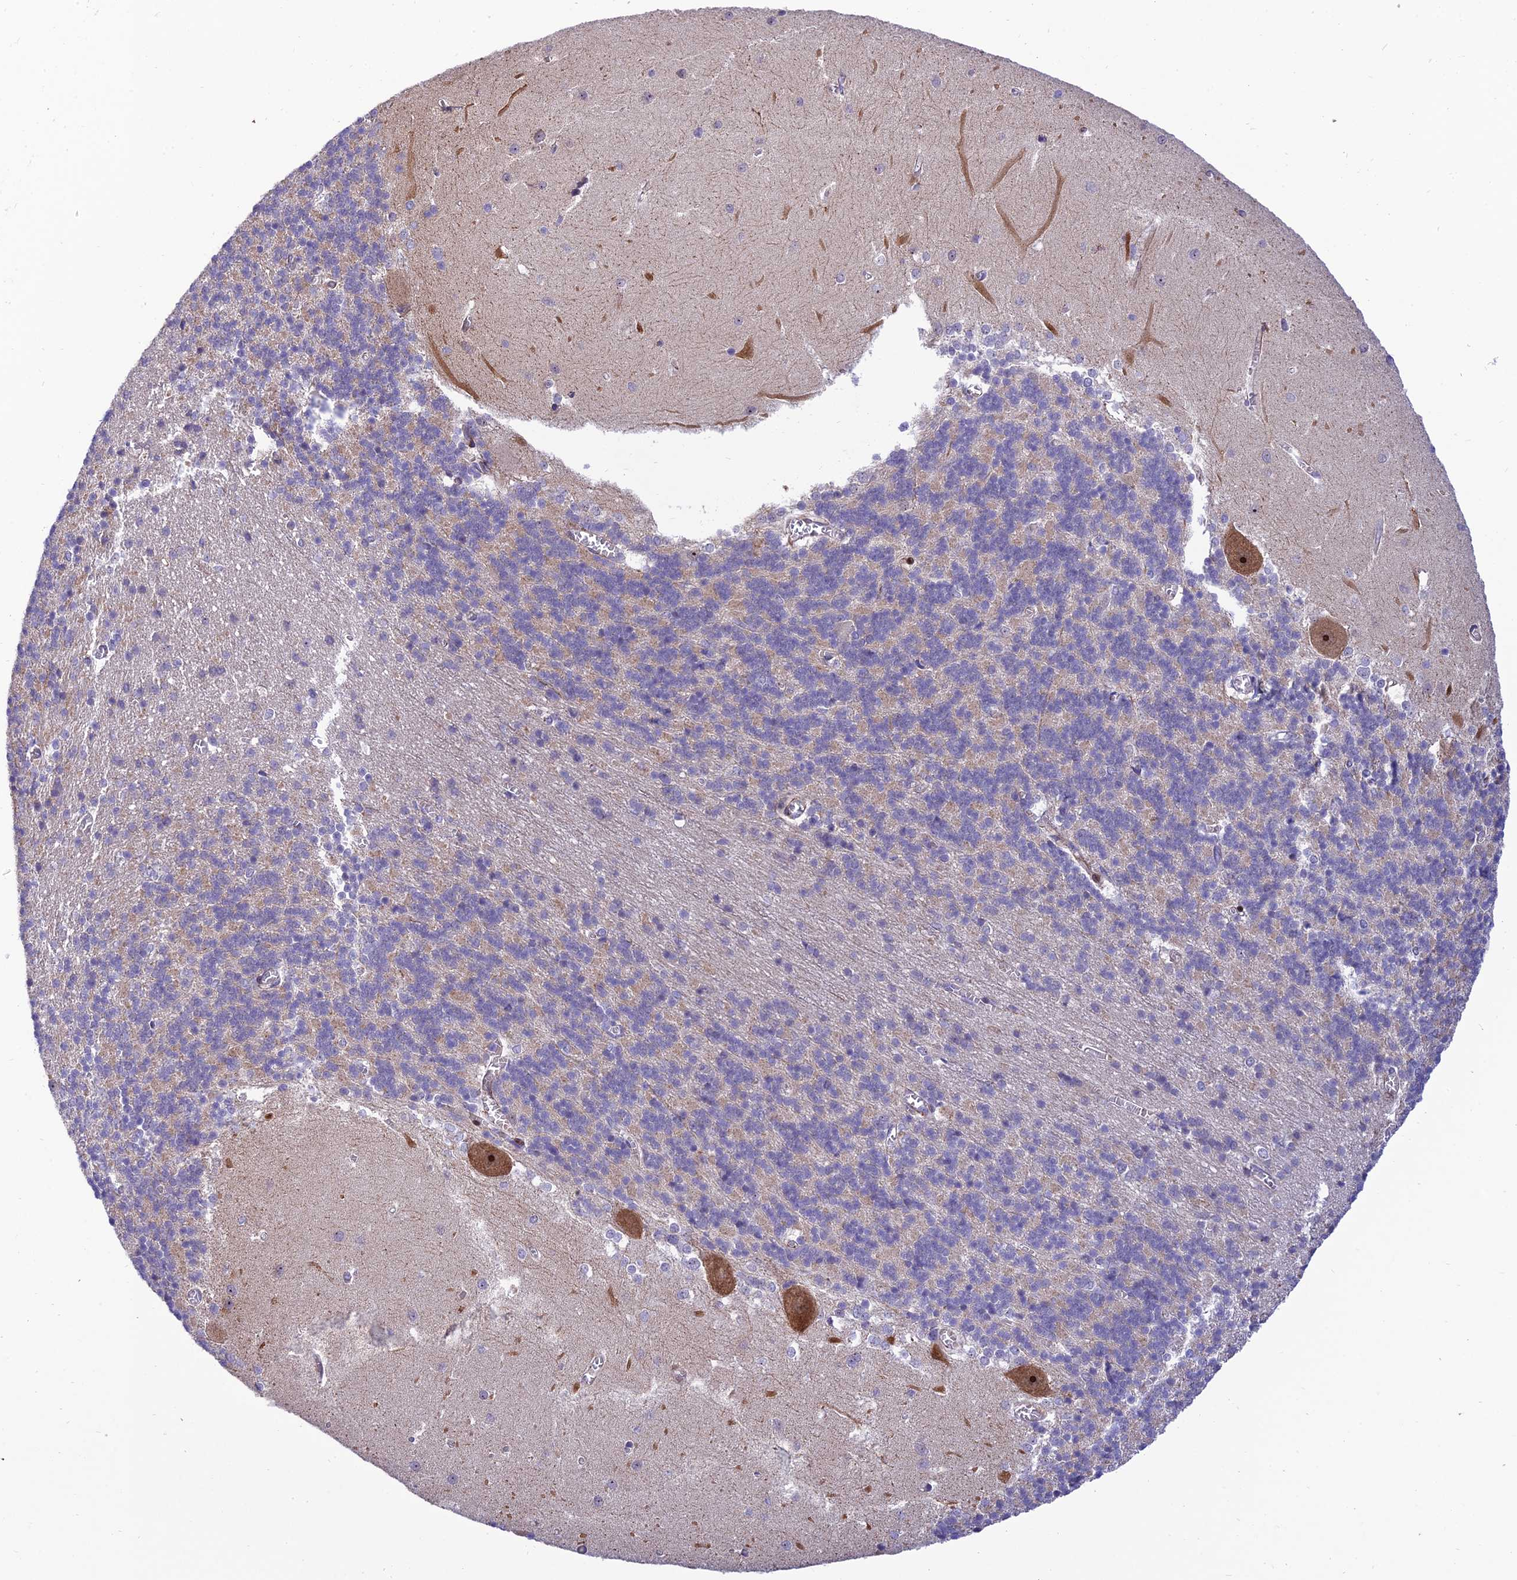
{"staining": {"intensity": "weak", "quantity": "25%-75%", "location": "cytoplasmic/membranous"}, "tissue": "cerebellum", "cell_type": "Cells in granular layer", "image_type": "normal", "snomed": [{"axis": "morphology", "description": "Normal tissue, NOS"}, {"axis": "topography", "description": "Cerebellum"}], "caption": "About 25%-75% of cells in granular layer in benign human cerebellum reveal weak cytoplasmic/membranous protein positivity as visualized by brown immunohistochemical staining.", "gene": "KBTBD7", "patient": {"sex": "male", "age": 37}}